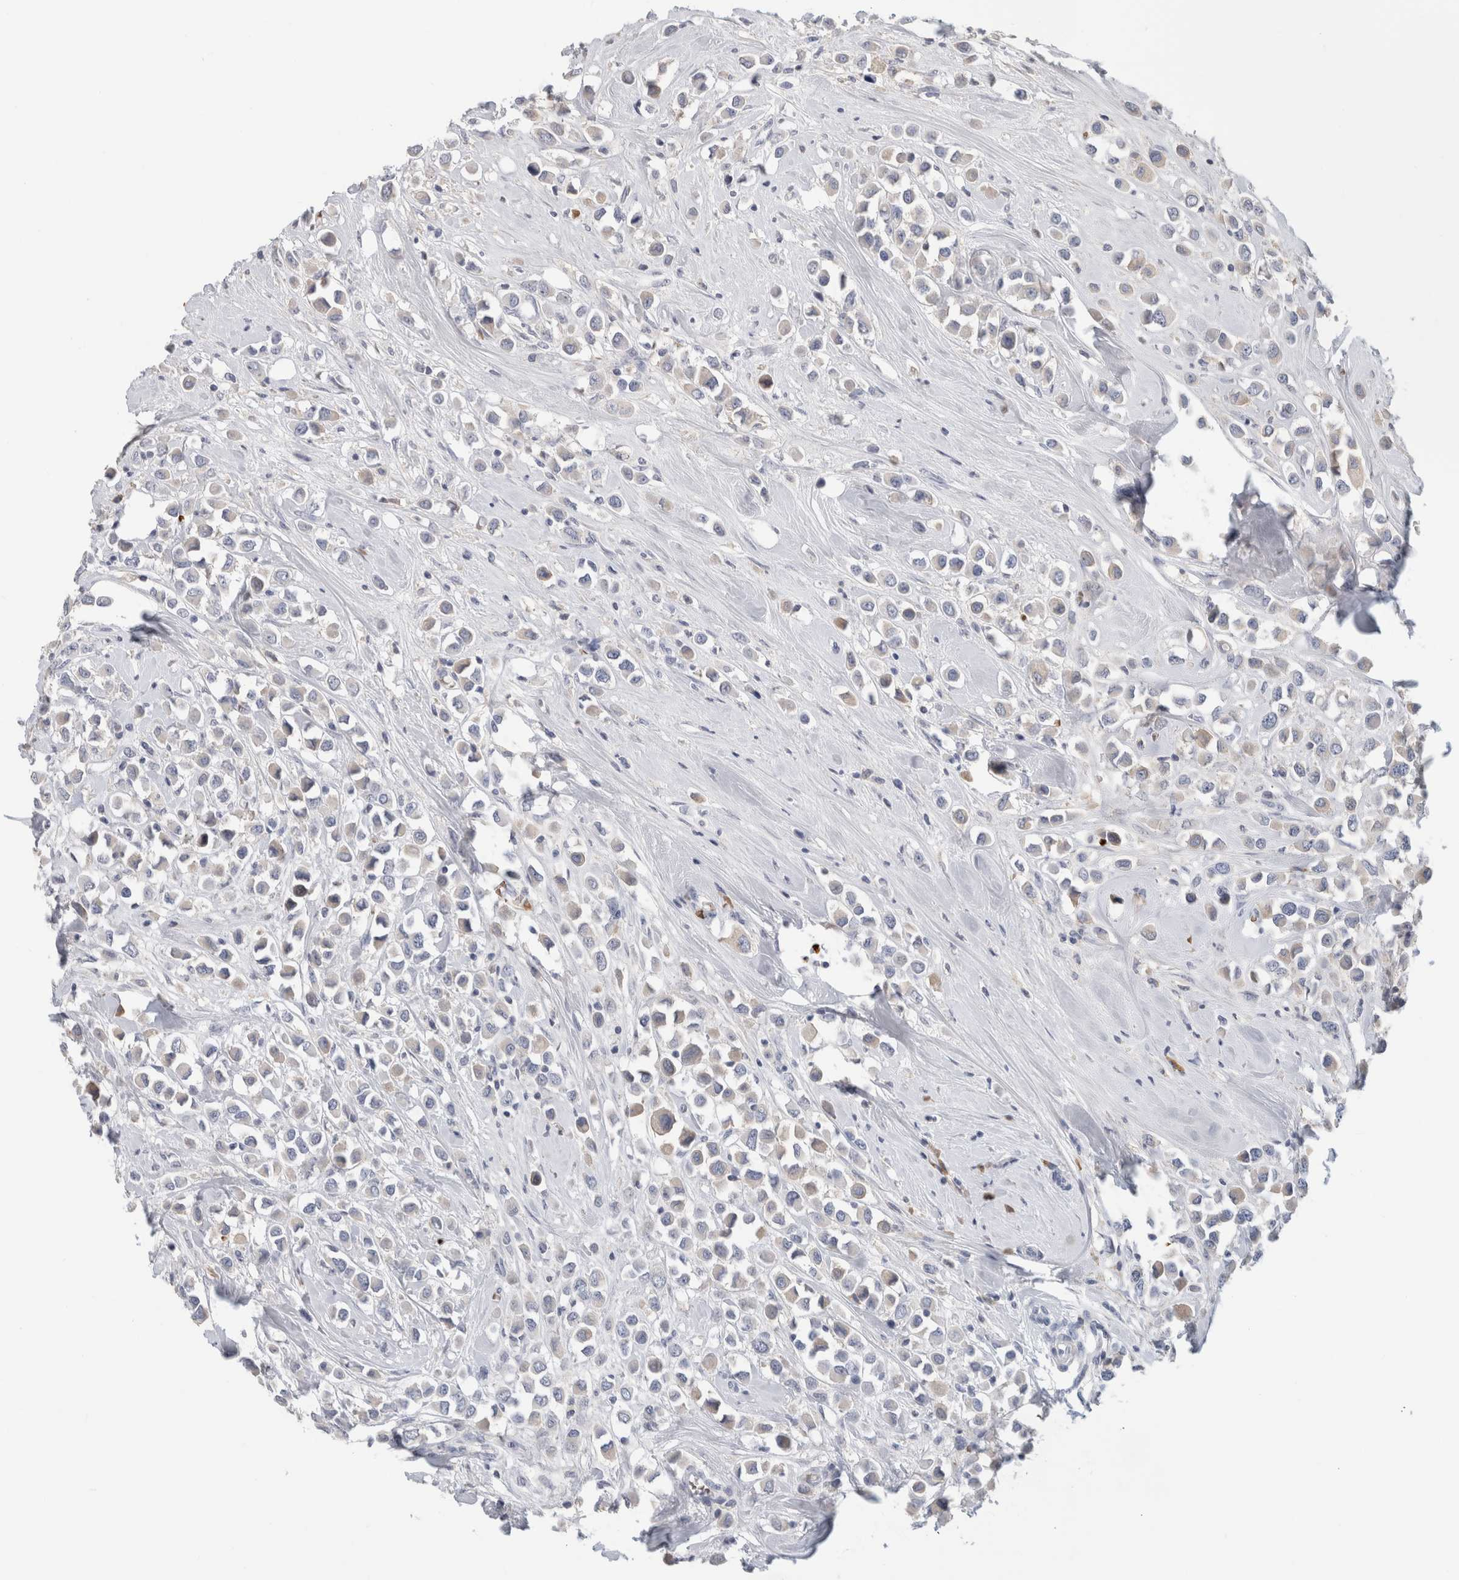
{"staining": {"intensity": "negative", "quantity": "none", "location": "none"}, "tissue": "breast cancer", "cell_type": "Tumor cells", "image_type": "cancer", "snomed": [{"axis": "morphology", "description": "Duct carcinoma"}, {"axis": "topography", "description": "Breast"}], "caption": "The histopathology image demonstrates no significant staining in tumor cells of breast cancer (infiltrating ductal carcinoma).", "gene": "CA1", "patient": {"sex": "female", "age": 61}}